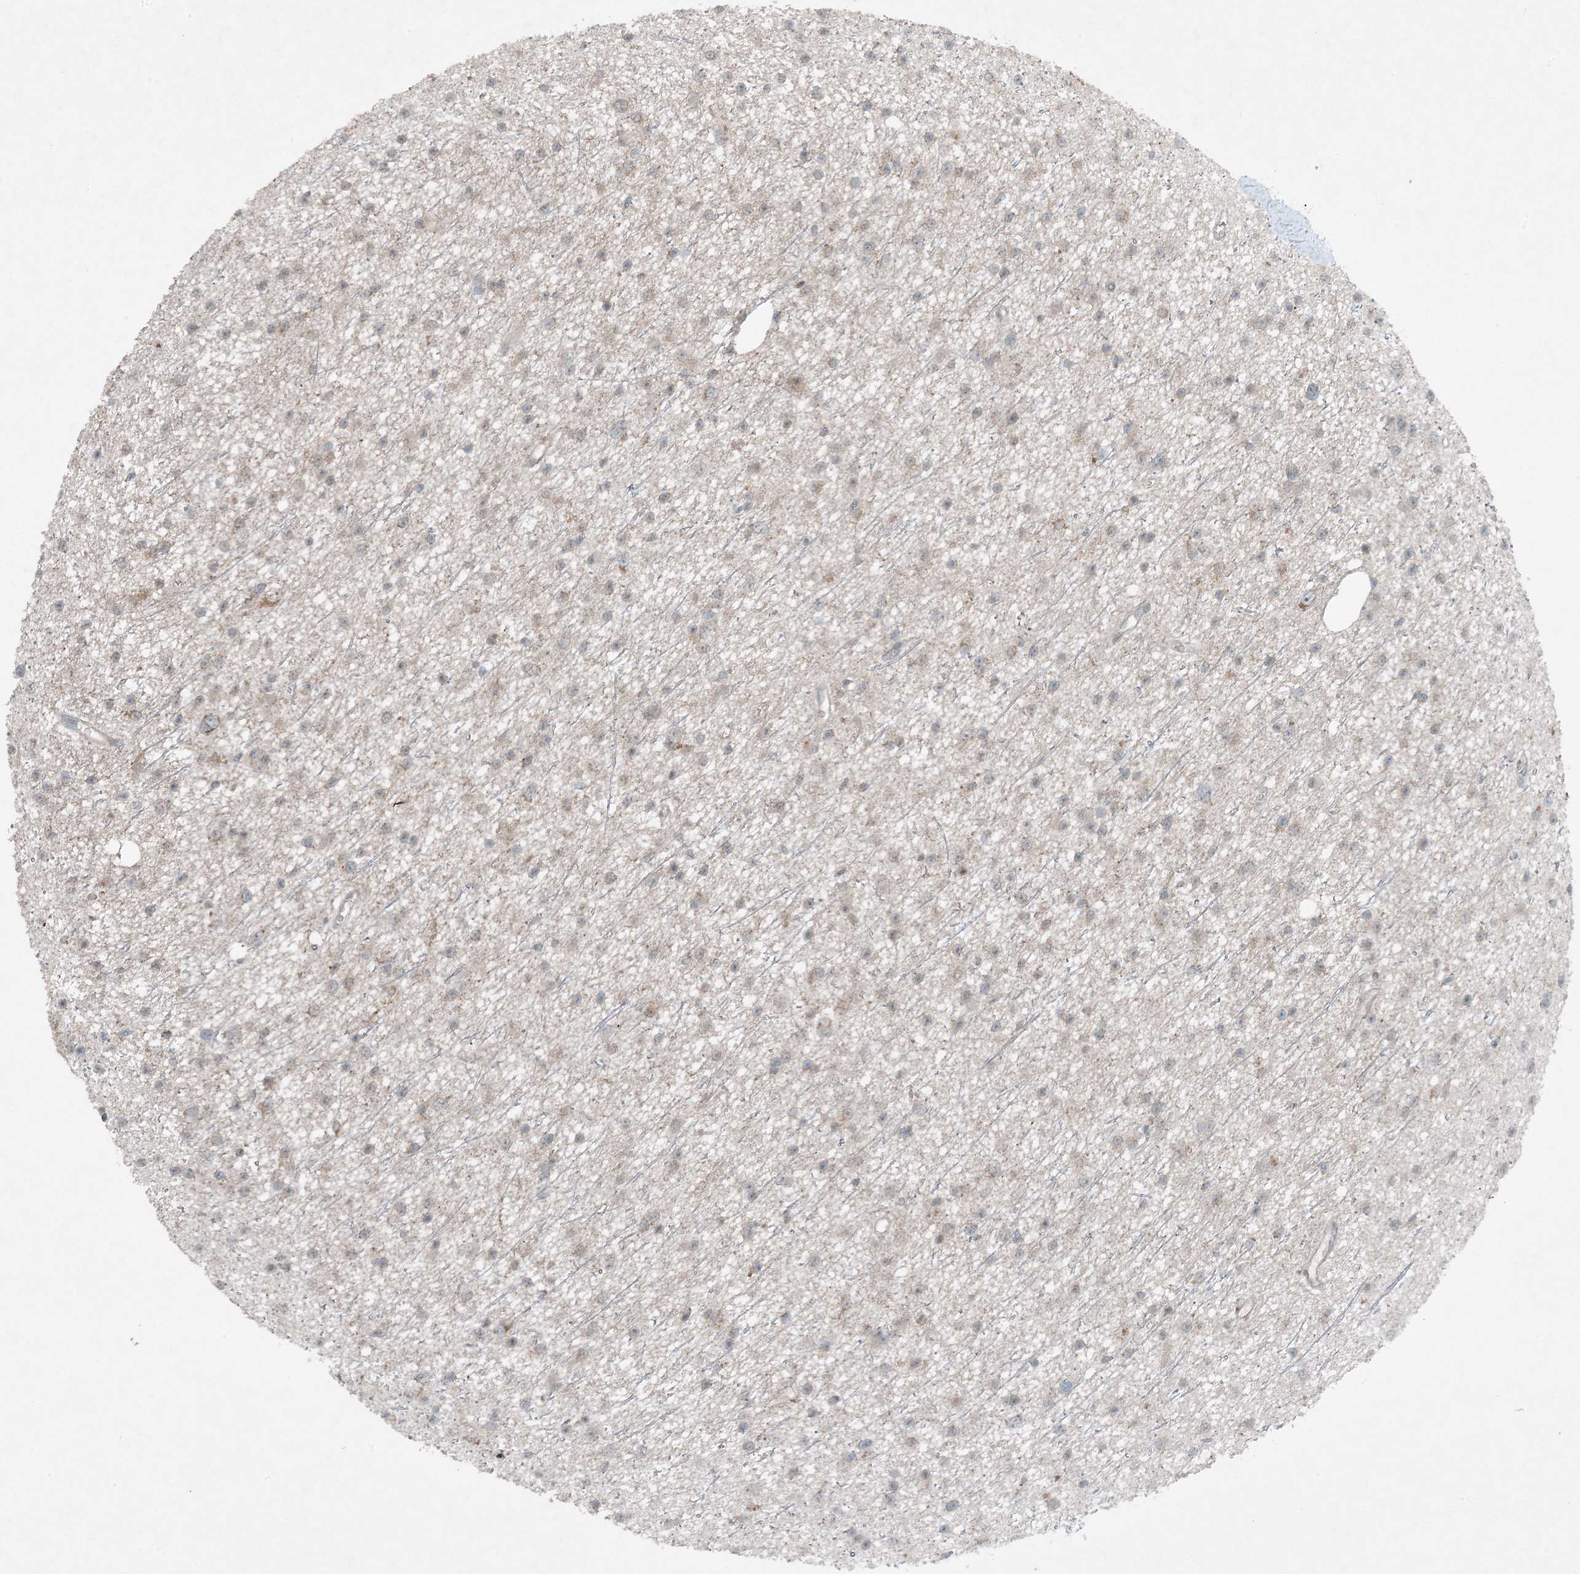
{"staining": {"intensity": "weak", "quantity": "25%-75%", "location": "cytoplasmic/membranous"}, "tissue": "glioma", "cell_type": "Tumor cells", "image_type": "cancer", "snomed": [{"axis": "morphology", "description": "Glioma, malignant, Low grade"}, {"axis": "topography", "description": "Cerebral cortex"}], "caption": "Human glioma stained for a protein (brown) exhibits weak cytoplasmic/membranous positive positivity in about 25%-75% of tumor cells.", "gene": "MITD1", "patient": {"sex": "female", "age": 39}}